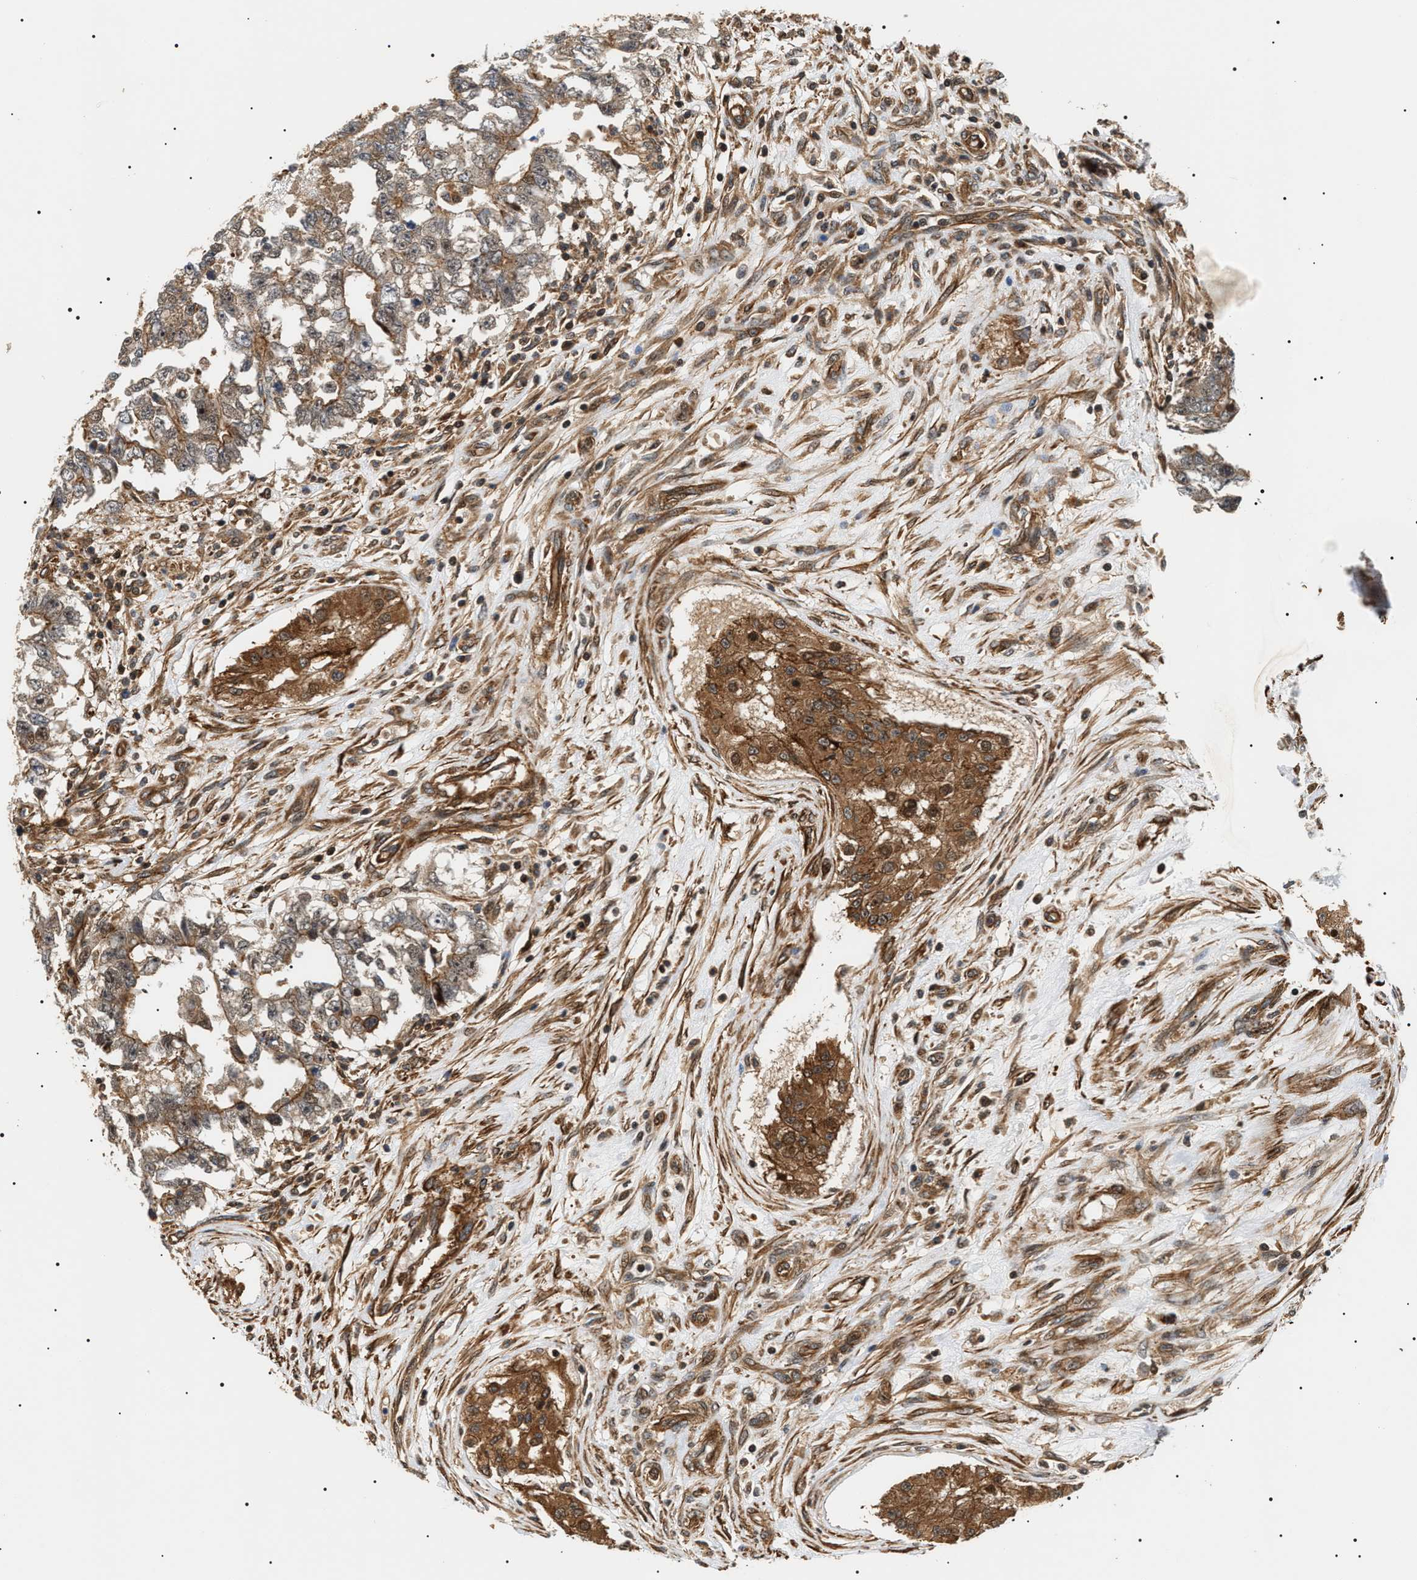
{"staining": {"intensity": "weak", "quantity": ">75%", "location": "cytoplasmic/membranous"}, "tissue": "testis cancer", "cell_type": "Tumor cells", "image_type": "cancer", "snomed": [{"axis": "morphology", "description": "Carcinoma, Embryonal, NOS"}, {"axis": "topography", "description": "Testis"}], "caption": "IHC (DAB) staining of human embryonal carcinoma (testis) reveals weak cytoplasmic/membranous protein staining in about >75% of tumor cells.", "gene": "SH3GLB2", "patient": {"sex": "male", "age": 25}}